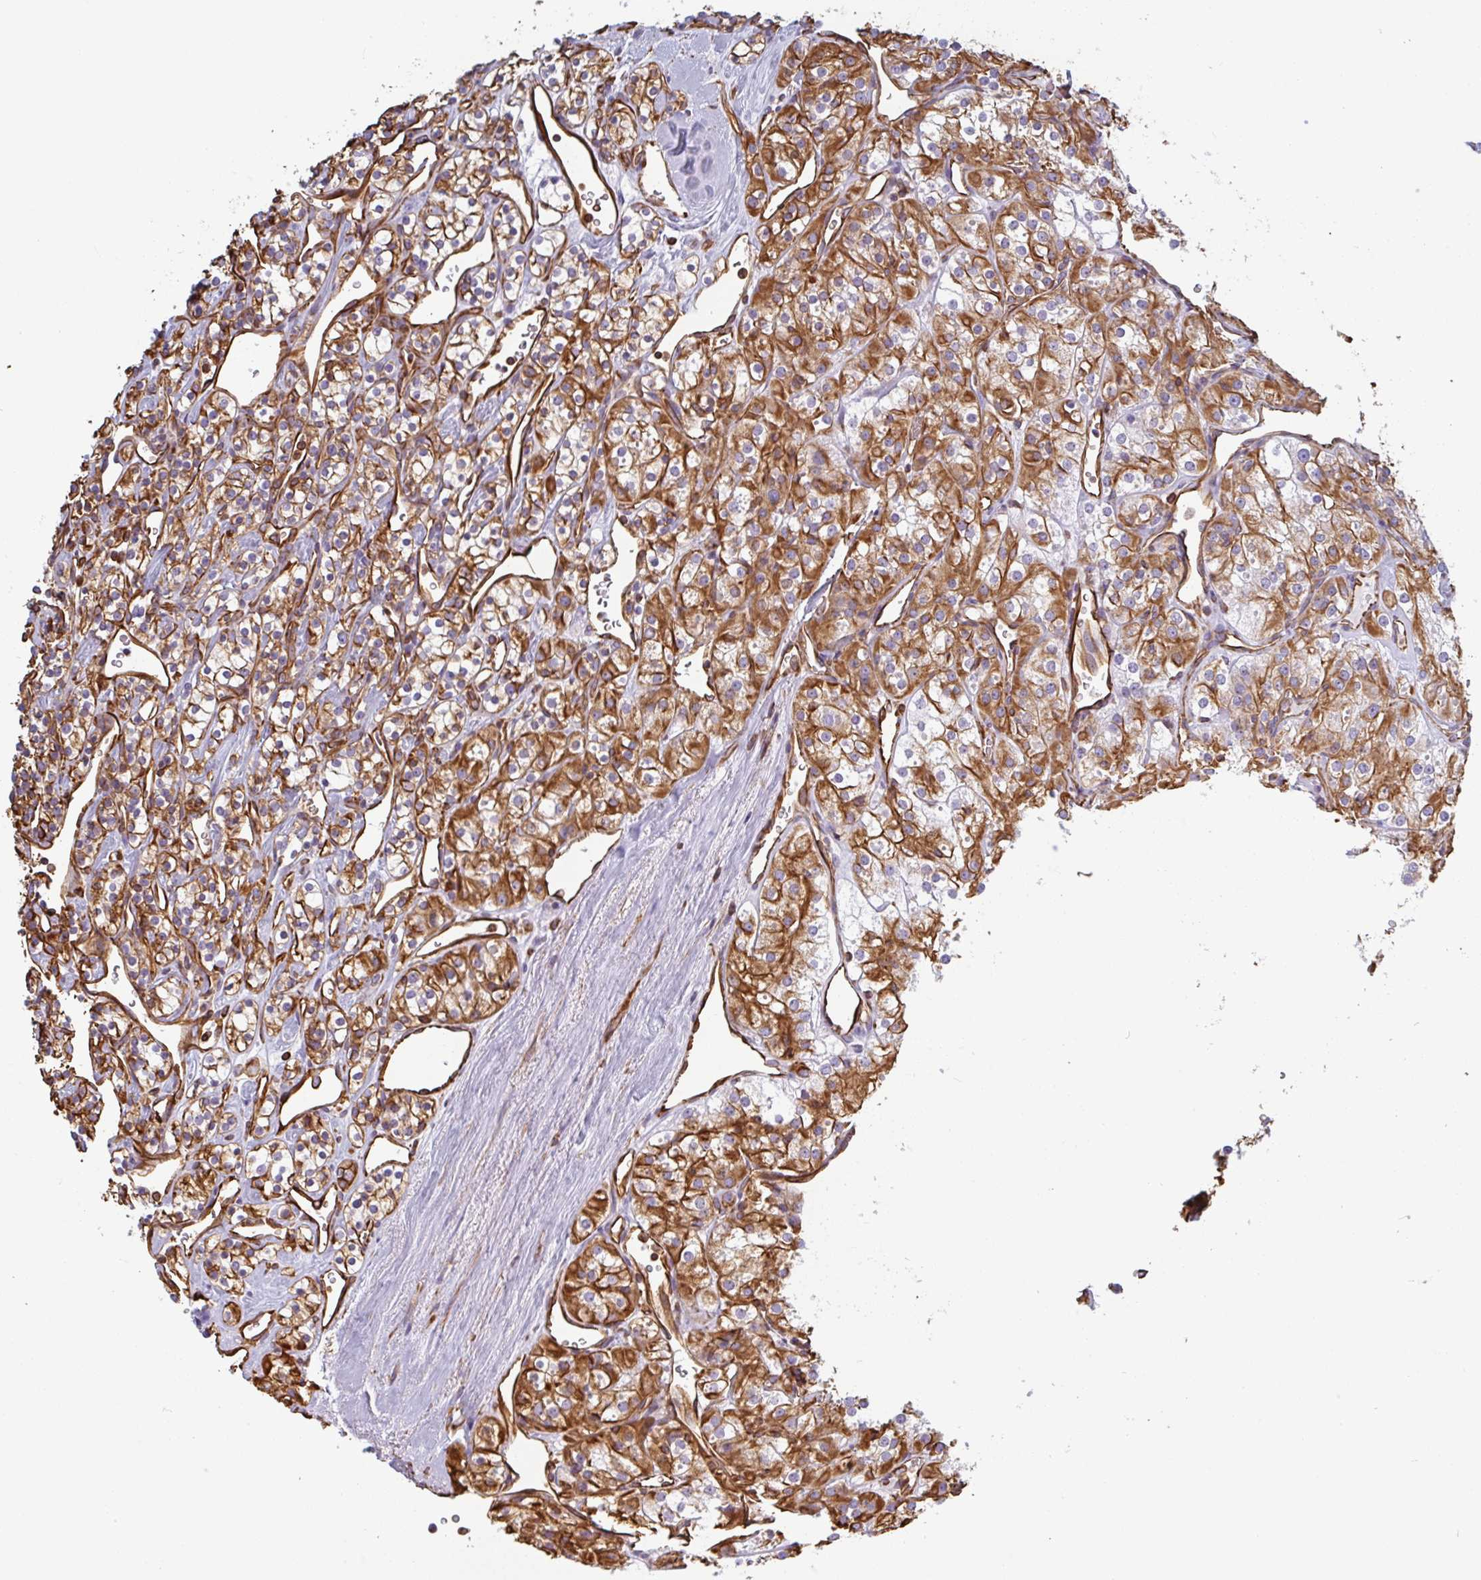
{"staining": {"intensity": "moderate", "quantity": "25%-75%", "location": "cytoplasmic/membranous"}, "tissue": "renal cancer", "cell_type": "Tumor cells", "image_type": "cancer", "snomed": [{"axis": "morphology", "description": "Adenocarcinoma, NOS"}, {"axis": "topography", "description": "Kidney"}], "caption": "IHC (DAB (3,3'-diaminobenzidine)) staining of renal adenocarcinoma shows moderate cytoplasmic/membranous protein positivity in approximately 25%-75% of tumor cells.", "gene": "PPFIA1", "patient": {"sex": "male", "age": 77}}